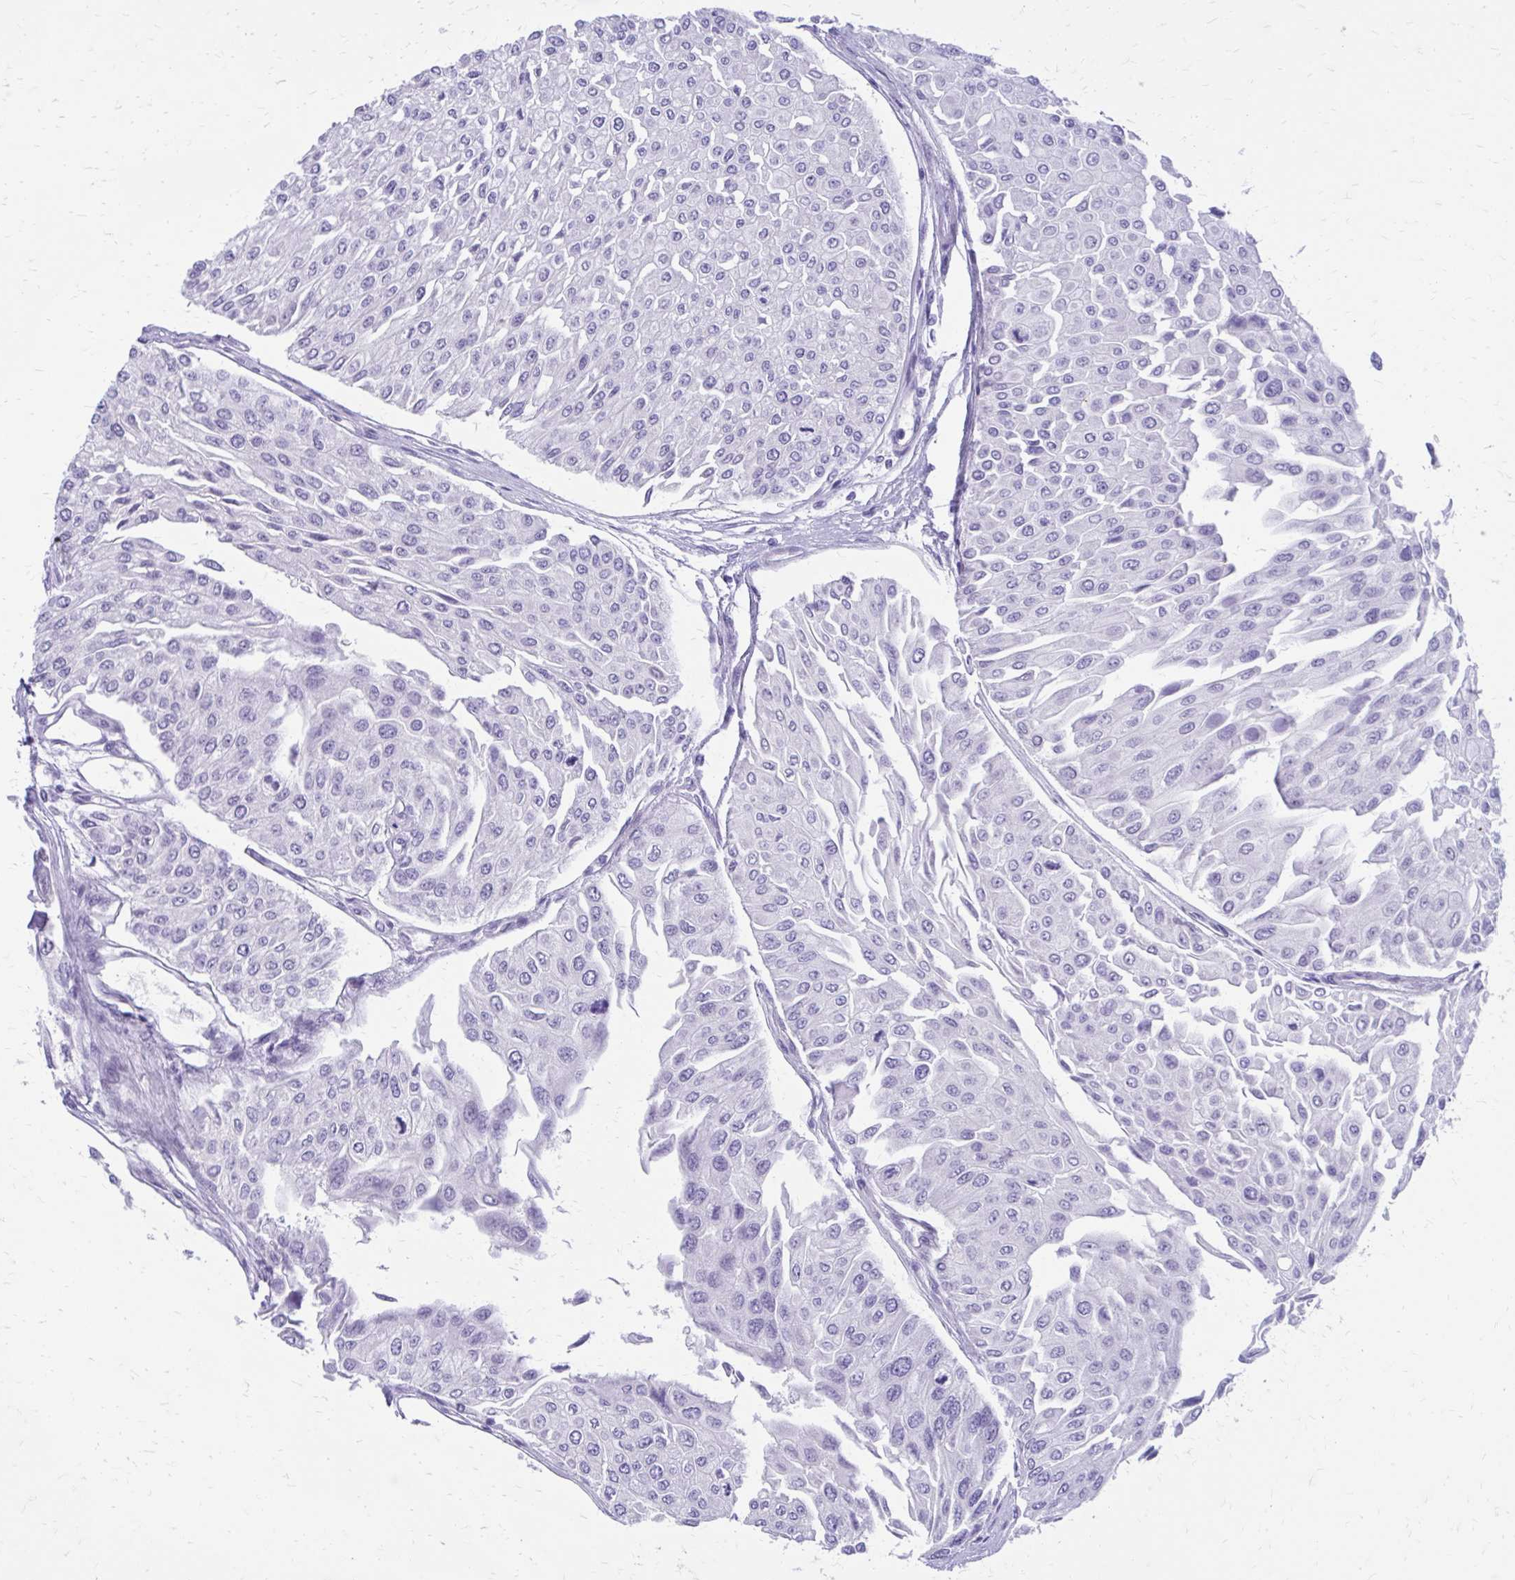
{"staining": {"intensity": "negative", "quantity": "none", "location": "none"}, "tissue": "urothelial cancer", "cell_type": "Tumor cells", "image_type": "cancer", "snomed": [{"axis": "morphology", "description": "Urothelial carcinoma, NOS"}, {"axis": "topography", "description": "Urinary bladder"}], "caption": "Protein analysis of transitional cell carcinoma exhibits no significant staining in tumor cells.", "gene": "LCN15", "patient": {"sex": "male", "age": 67}}